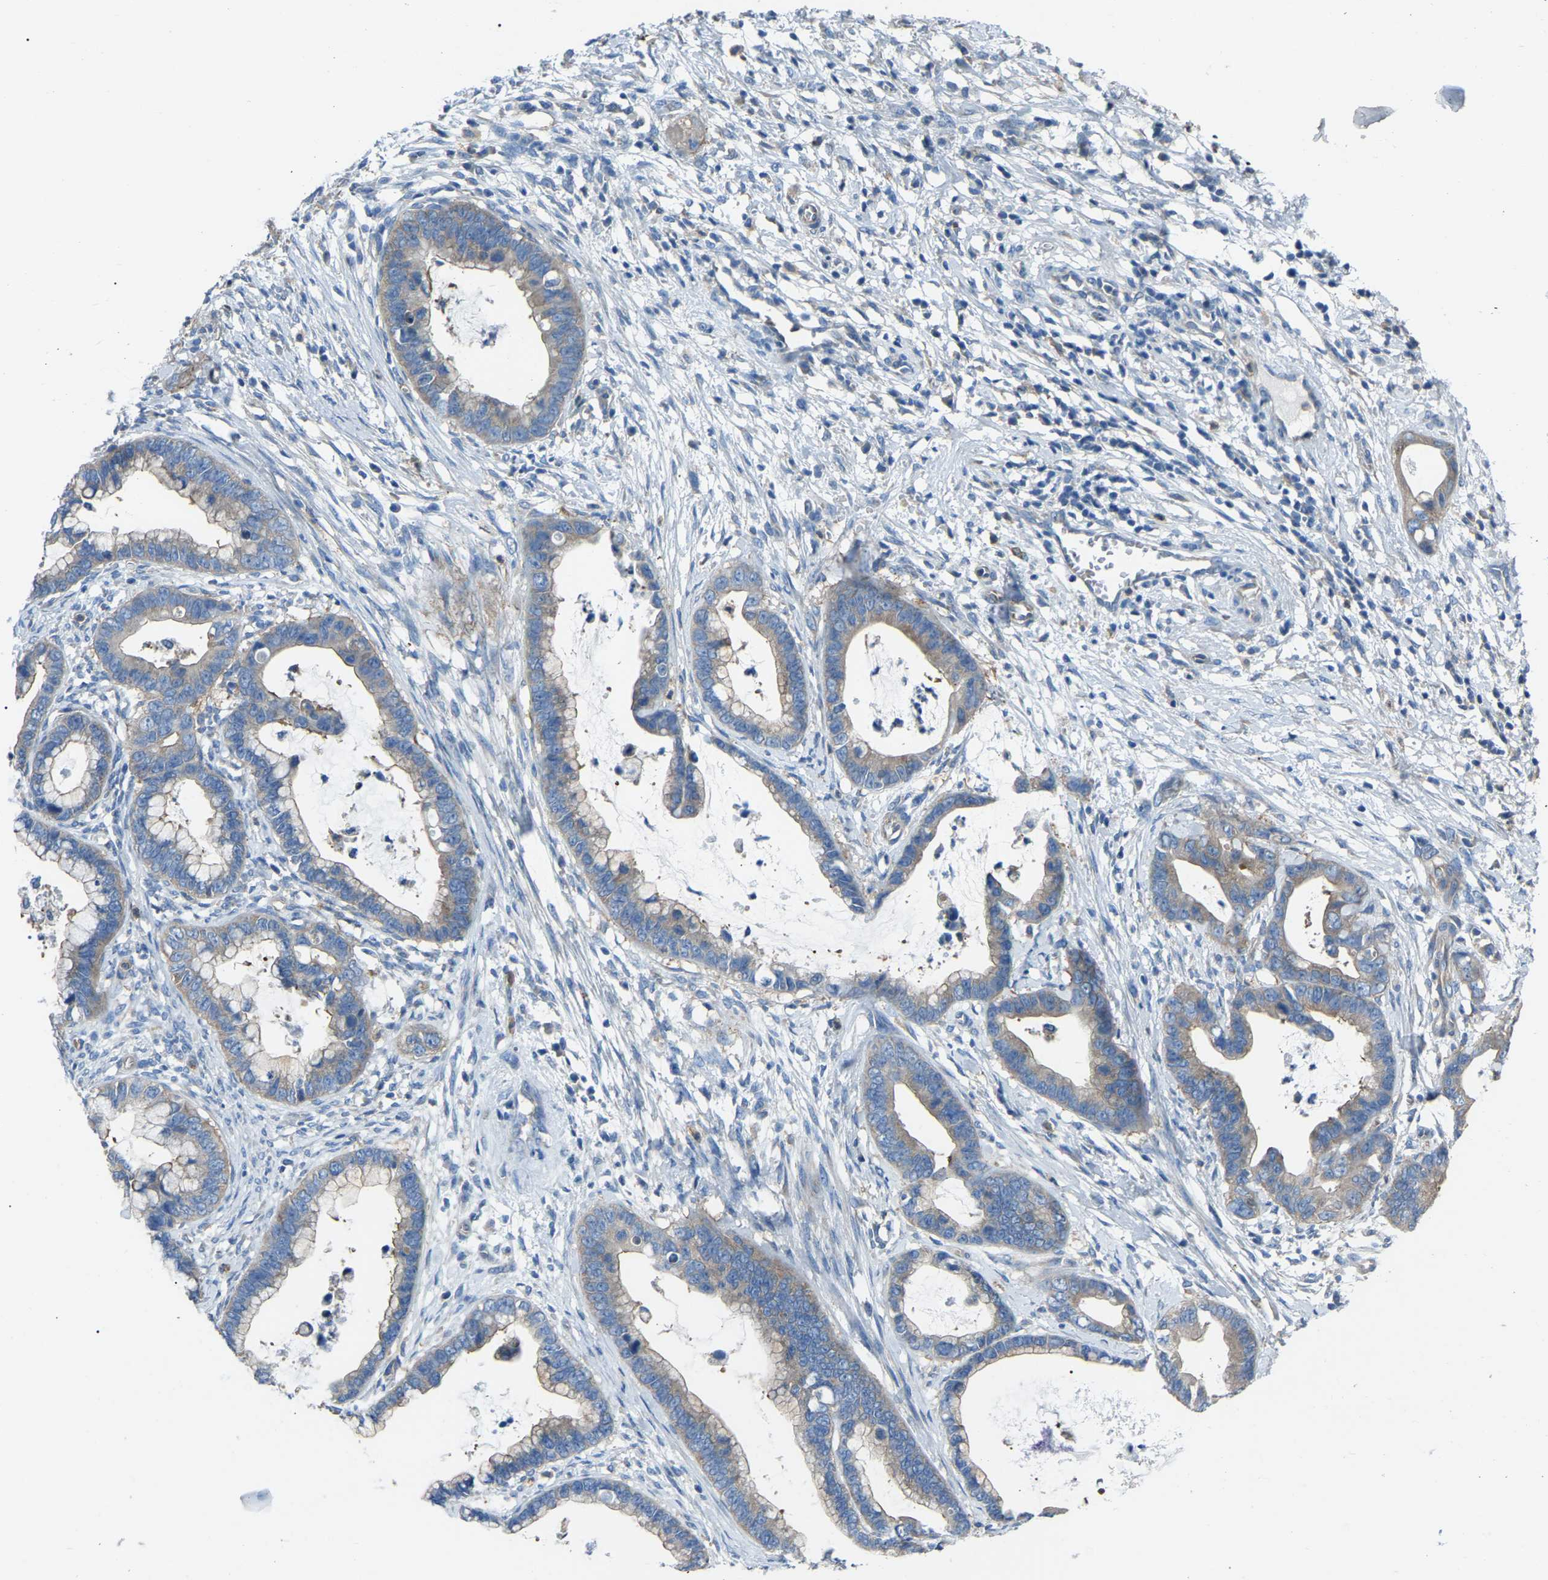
{"staining": {"intensity": "moderate", "quantity": ">75%", "location": "cytoplasmic/membranous"}, "tissue": "cervical cancer", "cell_type": "Tumor cells", "image_type": "cancer", "snomed": [{"axis": "morphology", "description": "Adenocarcinoma, NOS"}, {"axis": "topography", "description": "Cervix"}], "caption": "Tumor cells exhibit medium levels of moderate cytoplasmic/membranous positivity in approximately >75% of cells in adenocarcinoma (cervical).", "gene": "AIMP1", "patient": {"sex": "female", "age": 44}}